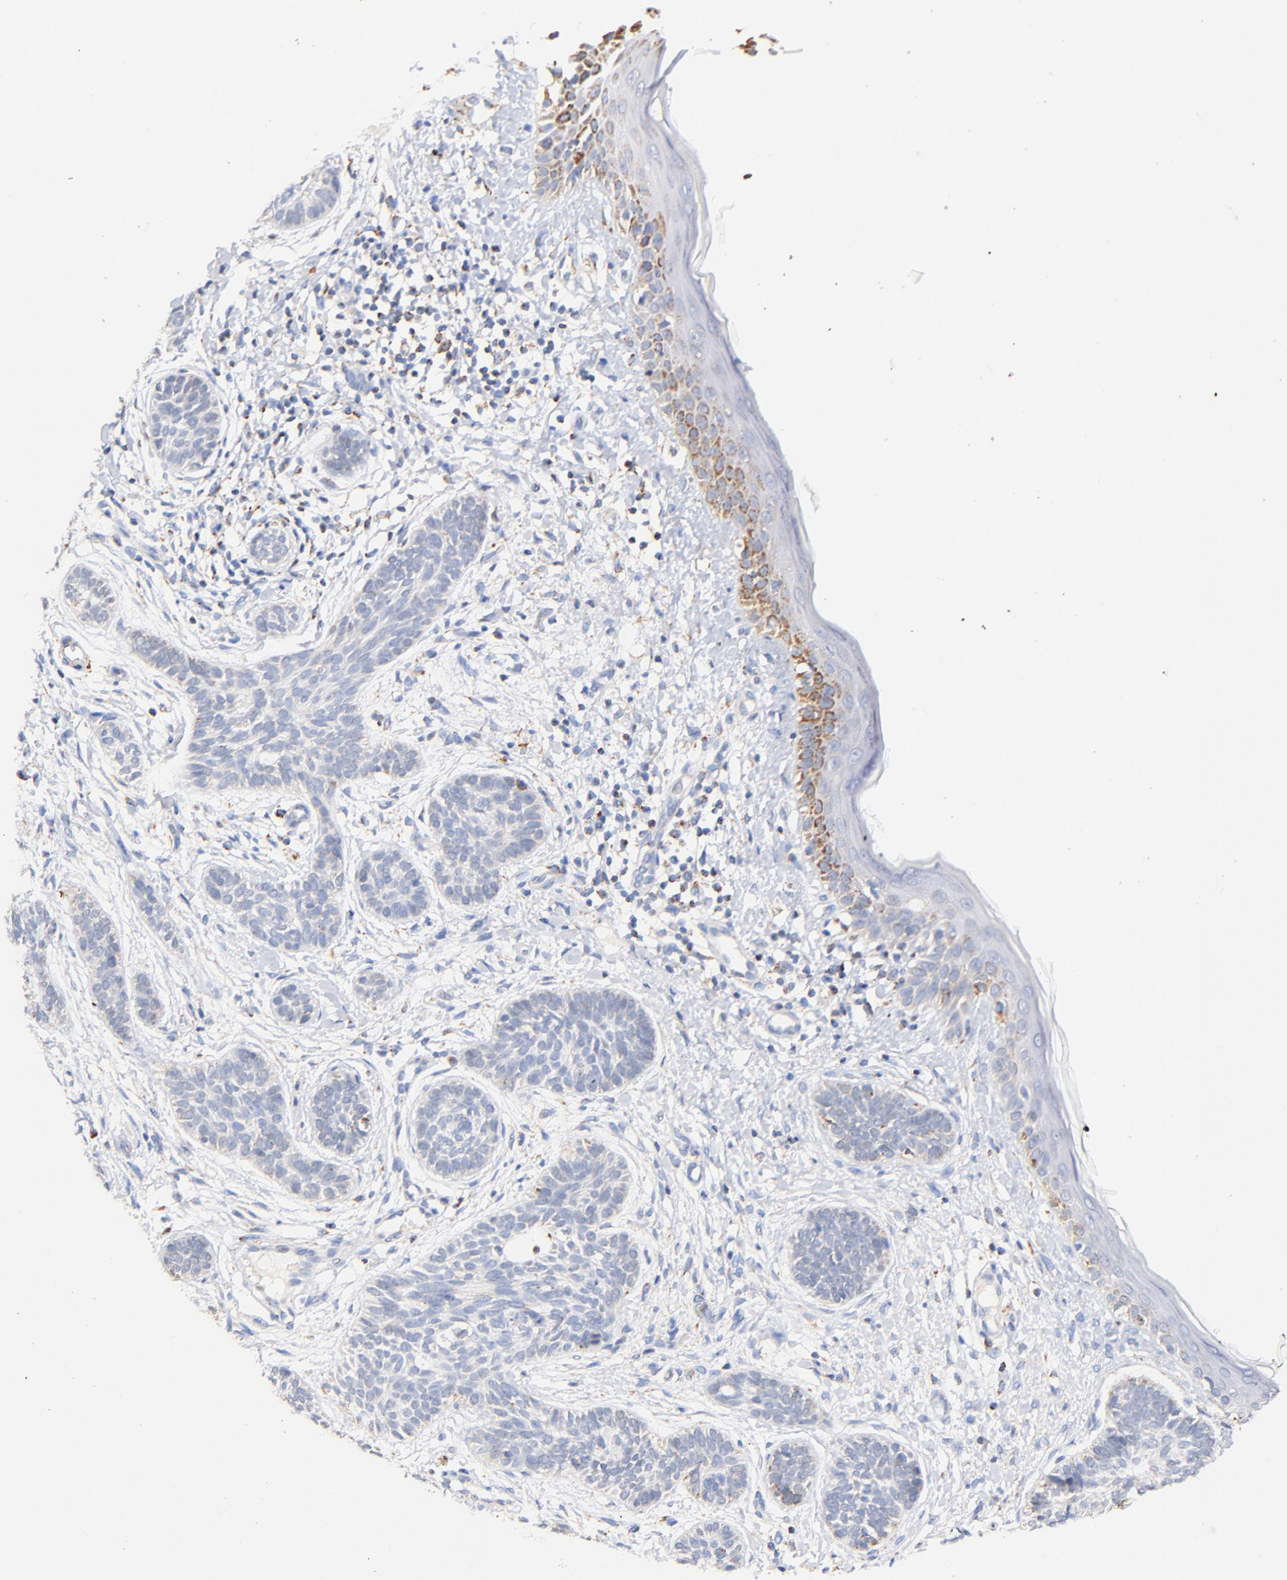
{"staining": {"intensity": "weak", "quantity": "<25%", "location": "cytoplasmic/membranous"}, "tissue": "skin cancer", "cell_type": "Tumor cells", "image_type": "cancer", "snomed": [{"axis": "morphology", "description": "Normal tissue, NOS"}, {"axis": "morphology", "description": "Basal cell carcinoma"}, {"axis": "topography", "description": "Skin"}], "caption": "High power microscopy histopathology image of an immunohistochemistry (IHC) histopathology image of basal cell carcinoma (skin), revealing no significant expression in tumor cells.", "gene": "ATP5F1D", "patient": {"sex": "male", "age": 63}}